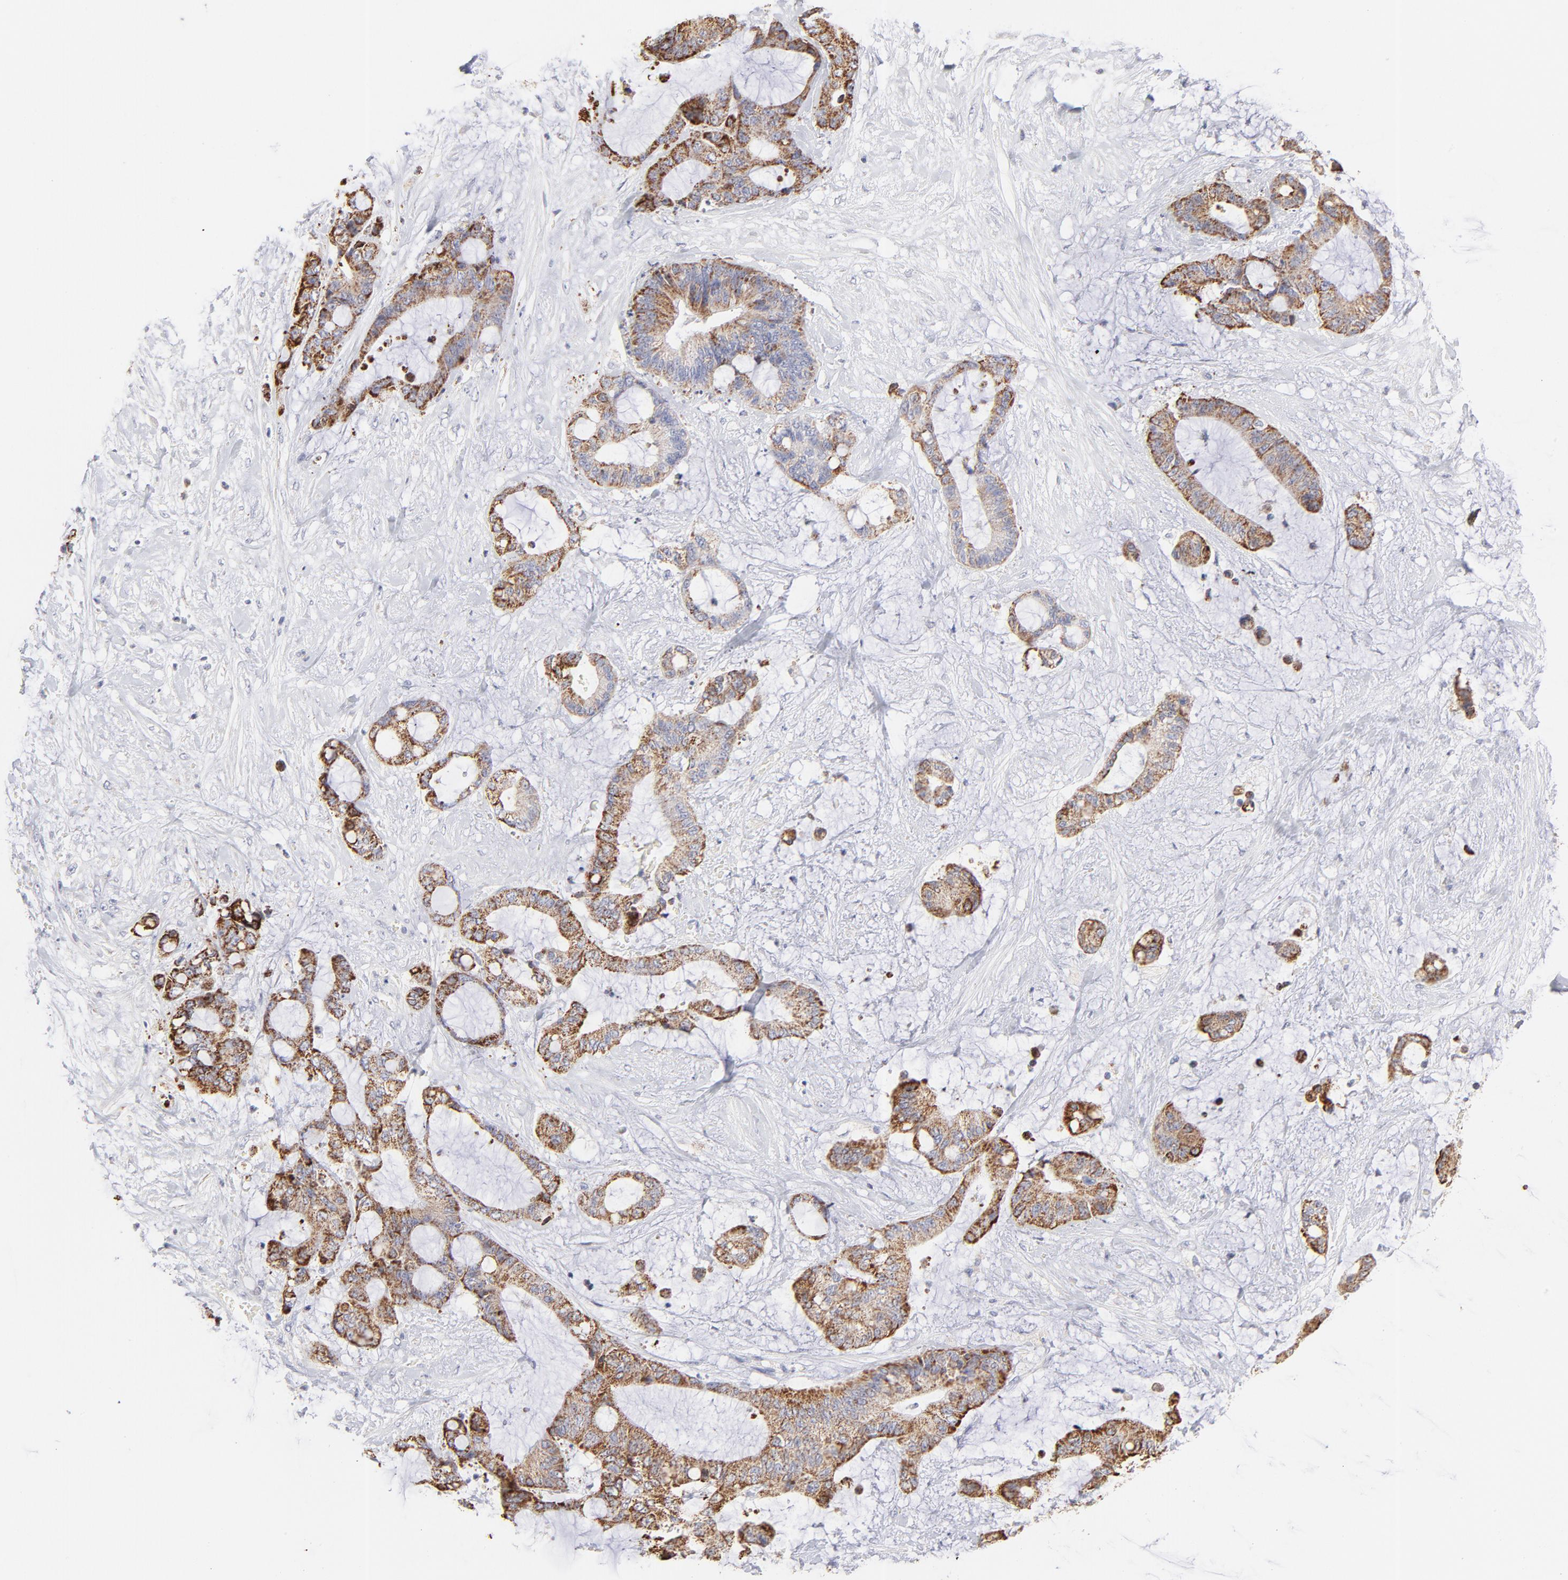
{"staining": {"intensity": "strong", "quantity": ">75%", "location": "cytoplasmic/membranous"}, "tissue": "liver cancer", "cell_type": "Tumor cells", "image_type": "cancer", "snomed": [{"axis": "morphology", "description": "Cholangiocarcinoma"}, {"axis": "topography", "description": "Liver"}], "caption": "A photomicrograph of liver cancer (cholangiocarcinoma) stained for a protein demonstrates strong cytoplasmic/membranous brown staining in tumor cells. The staining was performed using DAB (3,3'-diaminobenzidine) to visualize the protein expression in brown, while the nuclei were stained in blue with hematoxylin (Magnification: 20x).", "gene": "TST", "patient": {"sex": "female", "age": 73}}